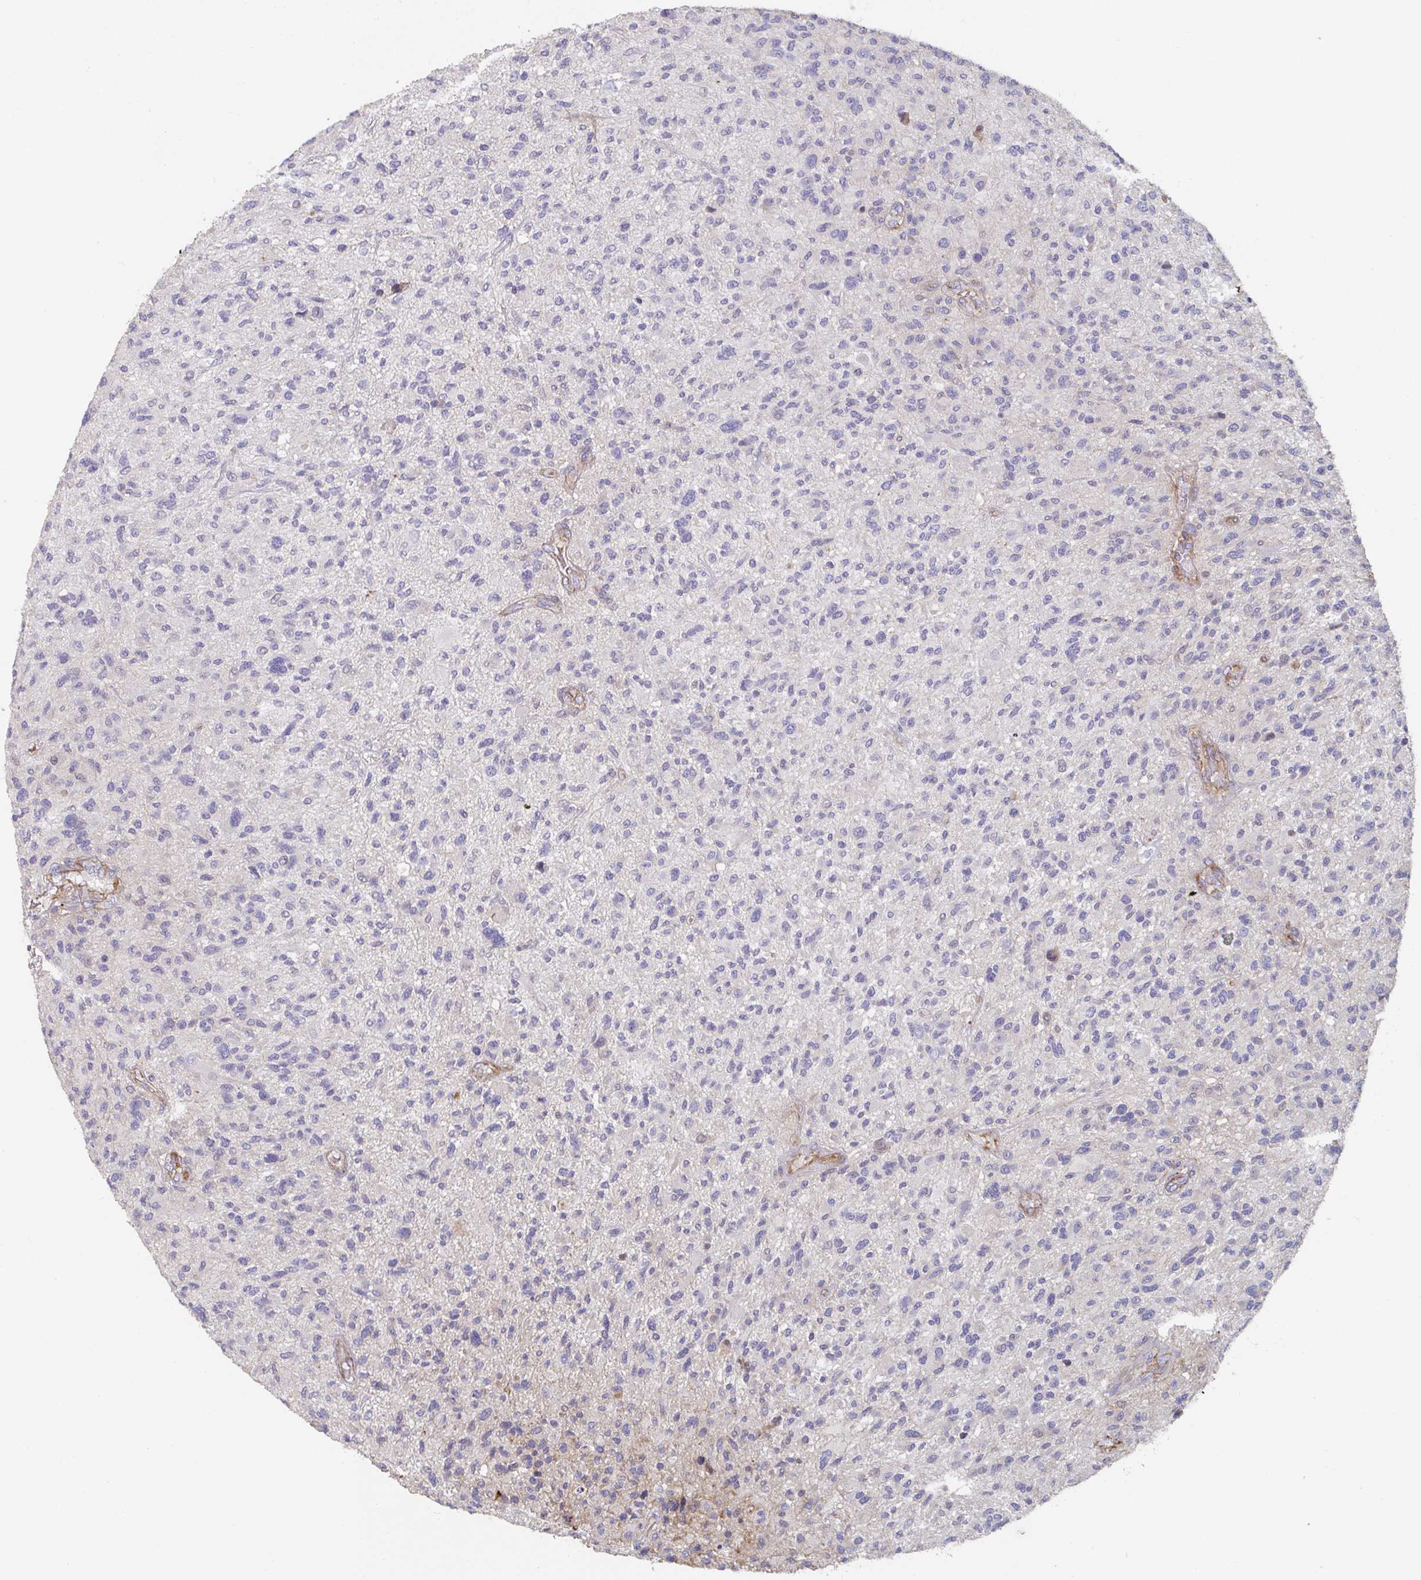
{"staining": {"intensity": "negative", "quantity": "none", "location": "none"}, "tissue": "glioma", "cell_type": "Tumor cells", "image_type": "cancer", "snomed": [{"axis": "morphology", "description": "Glioma, malignant, High grade"}, {"axis": "topography", "description": "Brain"}], "caption": "Immunohistochemistry (IHC) image of neoplastic tissue: high-grade glioma (malignant) stained with DAB reveals no significant protein staining in tumor cells. (Stains: DAB (3,3'-diaminobenzidine) IHC with hematoxylin counter stain, Microscopy: brightfield microscopy at high magnification).", "gene": "FZD2", "patient": {"sex": "male", "age": 47}}